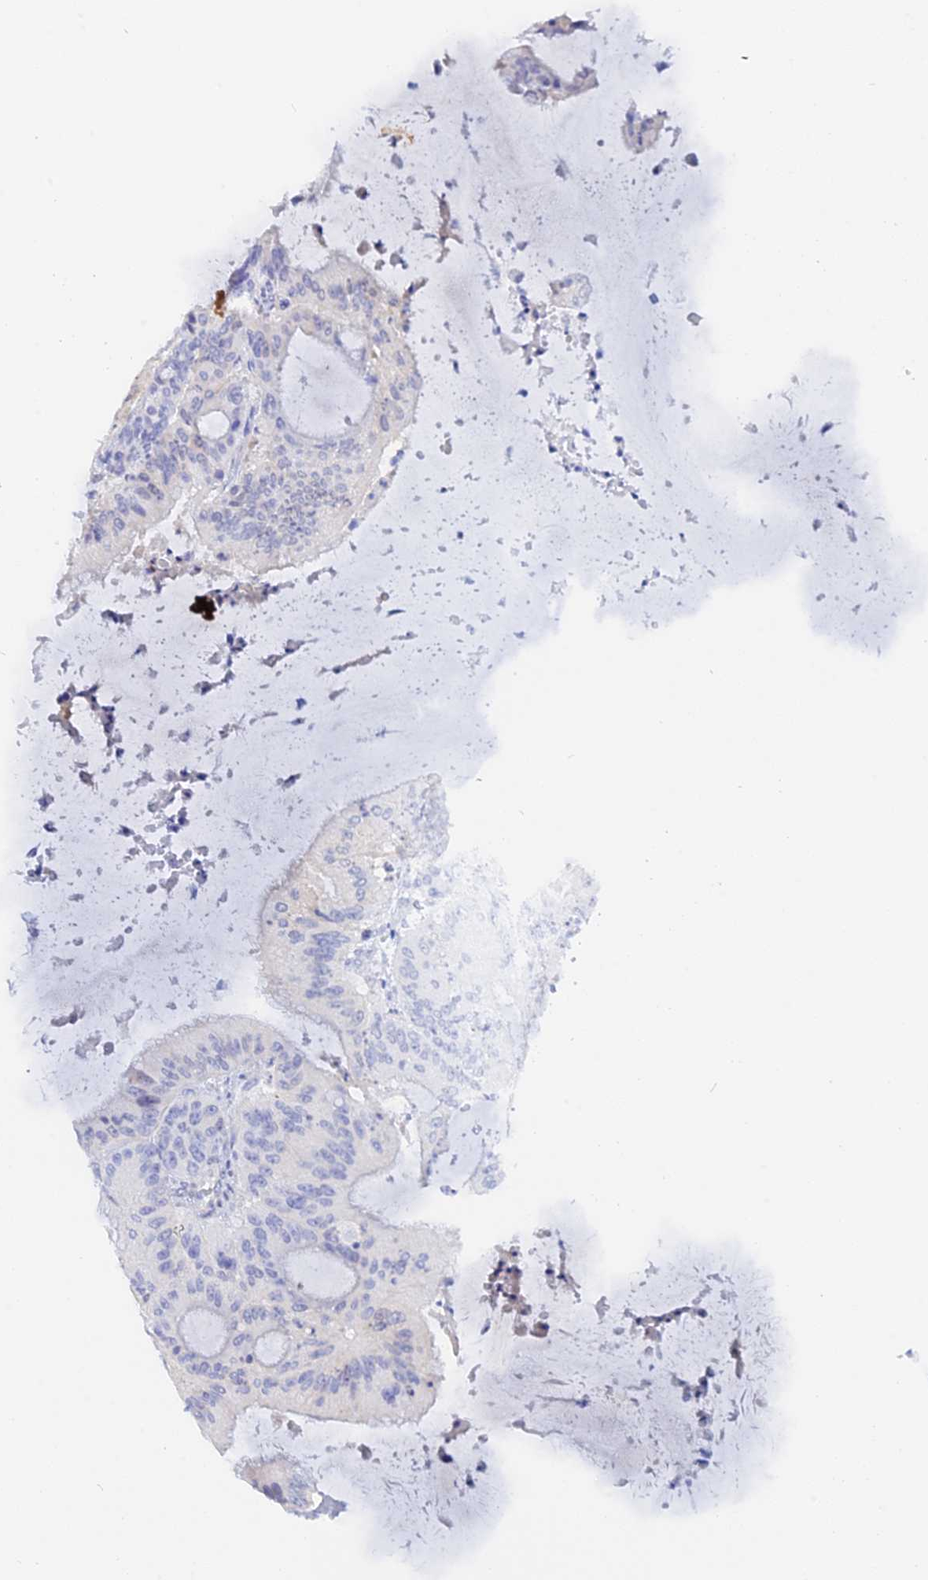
{"staining": {"intensity": "negative", "quantity": "none", "location": "none"}, "tissue": "liver cancer", "cell_type": "Tumor cells", "image_type": "cancer", "snomed": [{"axis": "morphology", "description": "Normal tissue, NOS"}, {"axis": "morphology", "description": "Cholangiocarcinoma"}, {"axis": "topography", "description": "Liver"}, {"axis": "topography", "description": "Peripheral nerve tissue"}], "caption": "Immunohistochemistry image of human cholangiocarcinoma (liver) stained for a protein (brown), which demonstrates no positivity in tumor cells.", "gene": "DACT3", "patient": {"sex": "female", "age": 73}}